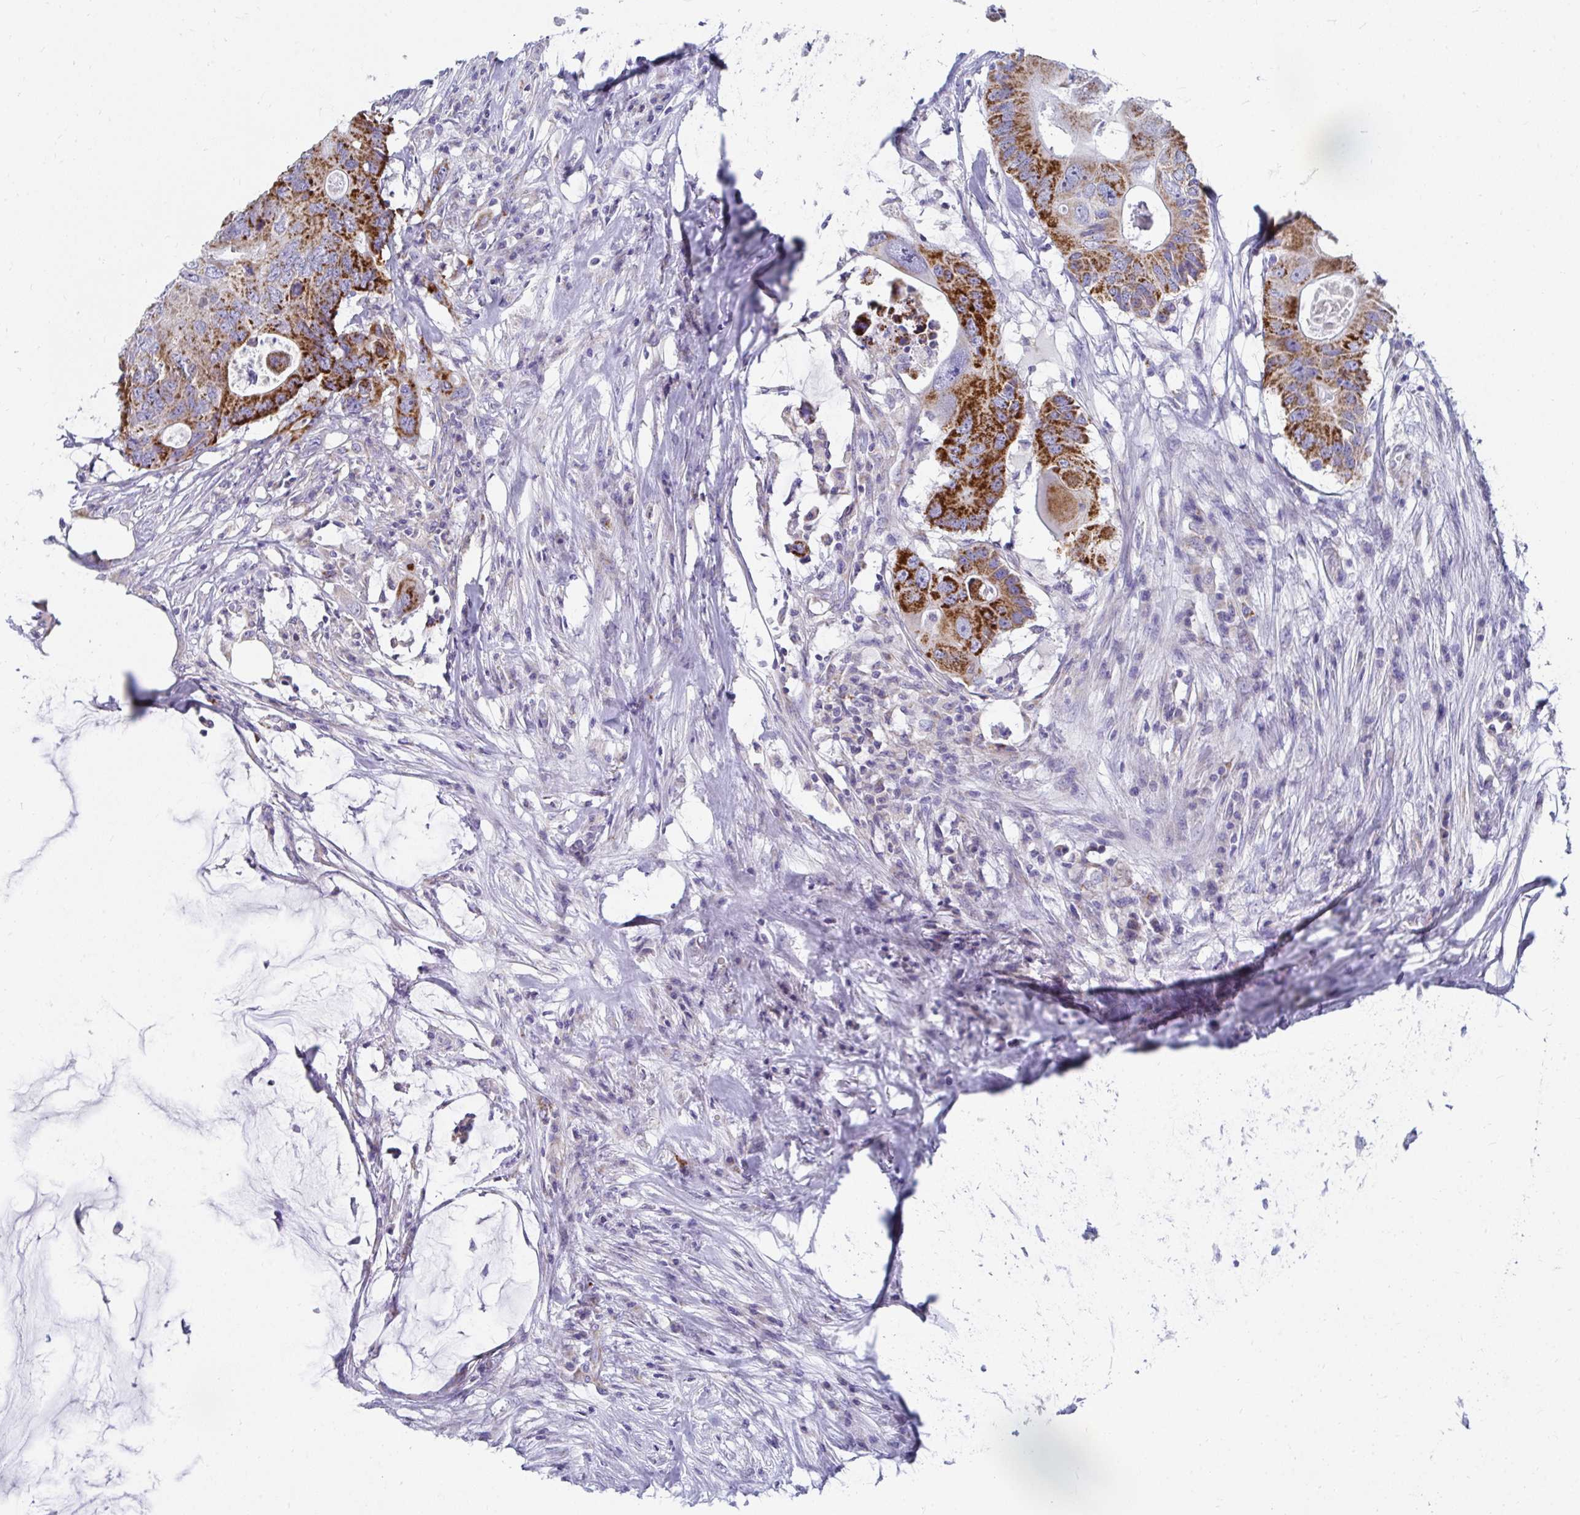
{"staining": {"intensity": "strong", "quantity": ">75%", "location": "cytoplasmic/membranous"}, "tissue": "colorectal cancer", "cell_type": "Tumor cells", "image_type": "cancer", "snomed": [{"axis": "morphology", "description": "Adenocarcinoma, NOS"}, {"axis": "topography", "description": "Colon"}], "caption": "There is high levels of strong cytoplasmic/membranous staining in tumor cells of colorectal cancer (adenocarcinoma), as demonstrated by immunohistochemical staining (brown color).", "gene": "EXOC5", "patient": {"sex": "male", "age": 71}}